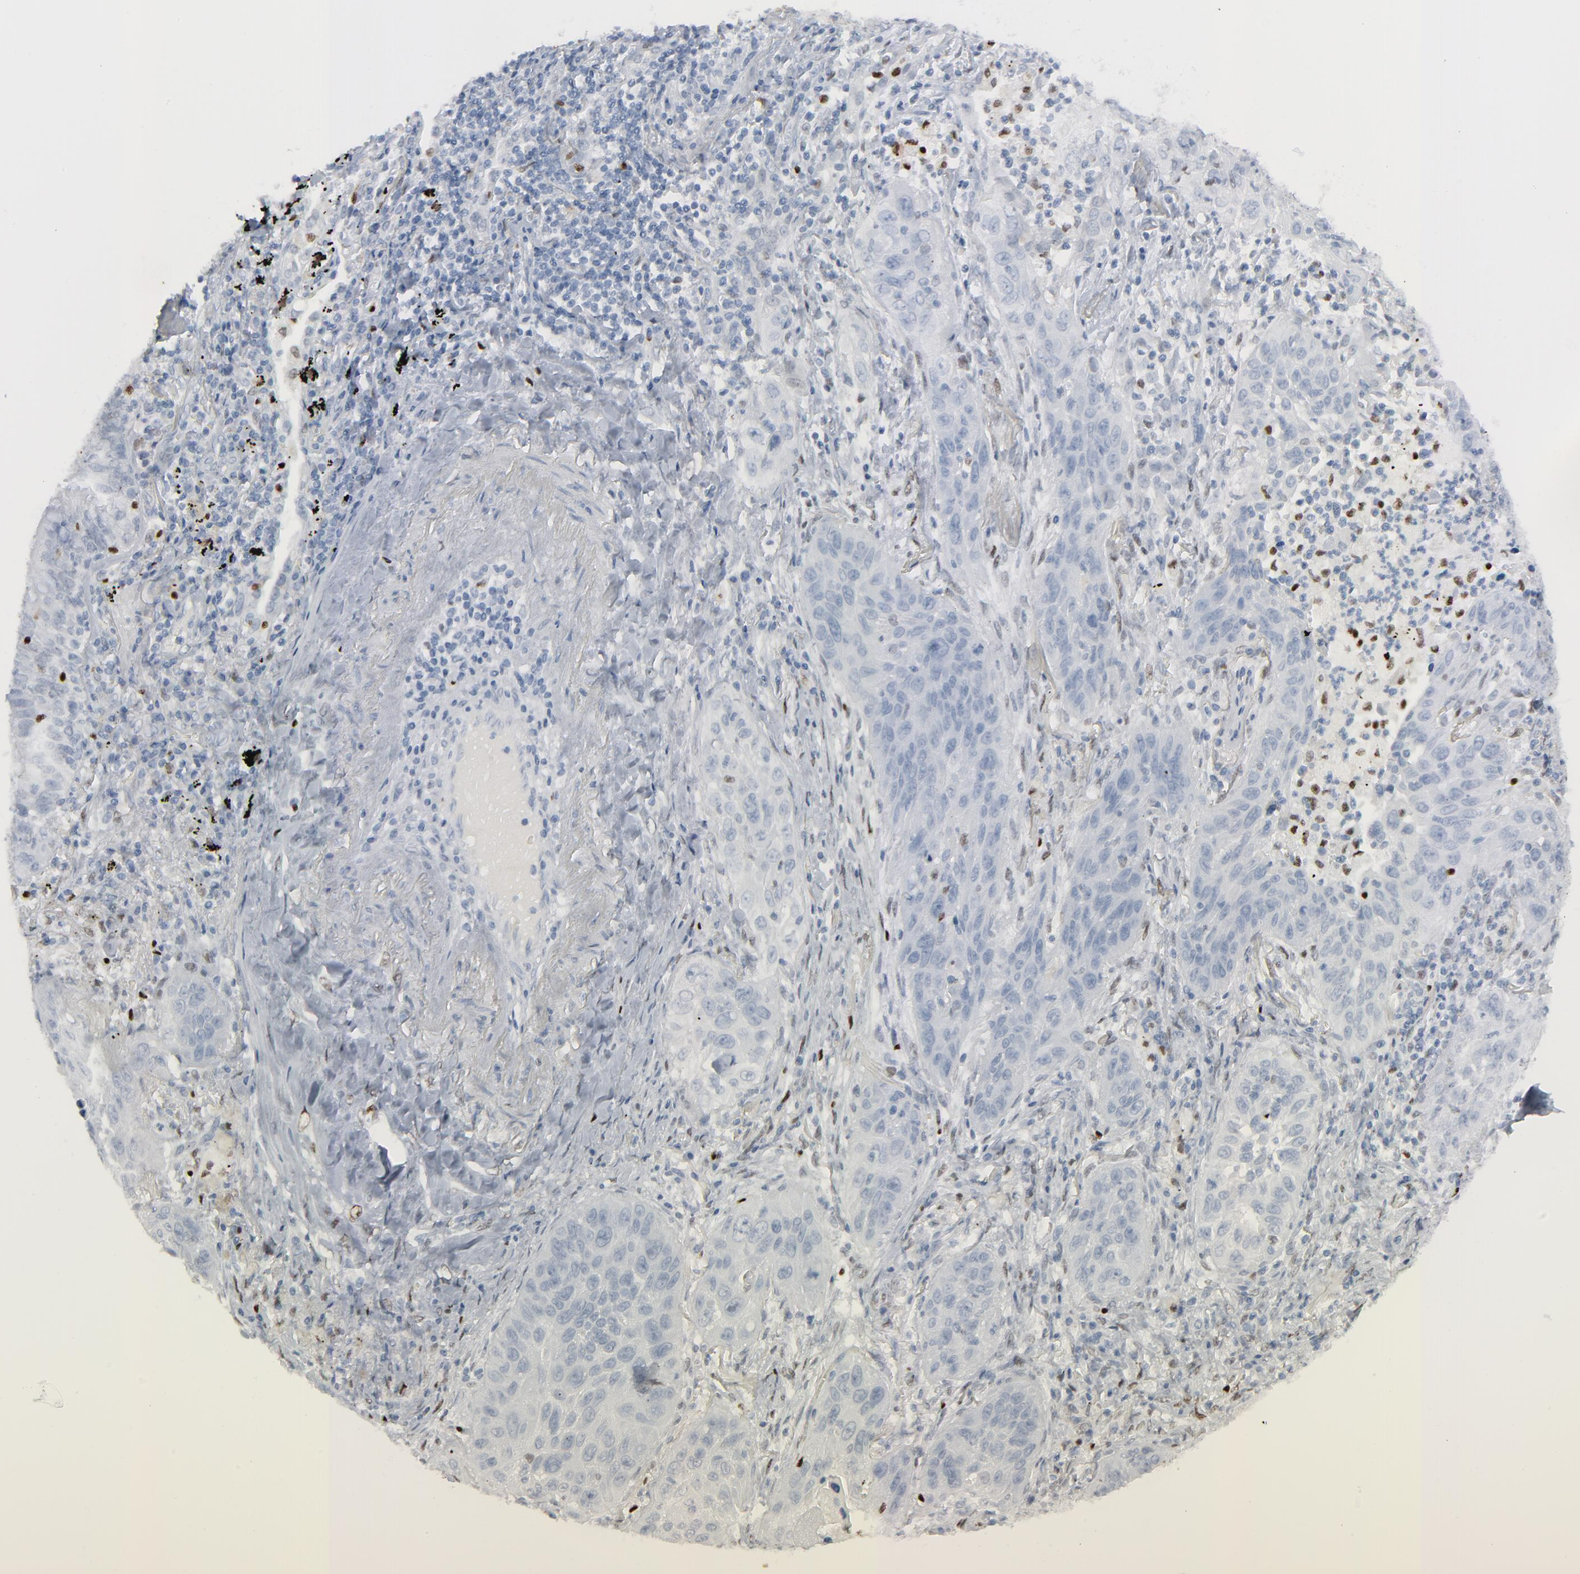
{"staining": {"intensity": "negative", "quantity": "none", "location": "none"}, "tissue": "lung cancer", "cell_type": "Tumor cells", "image_type": "cancer", "snomed": [{"axis": "morphology", "description": "Squamous cell carcinoma, NOS"}, {"axis": "topography", "description": "Lung"}], "caption": "This is an immunohistochemistry (IHC) histopathology image of human squamous cell carcinoma (lung). There is no staining in tumor cells.", "gene": "MITF", "patient": {"sex": "female", "age": 67}}